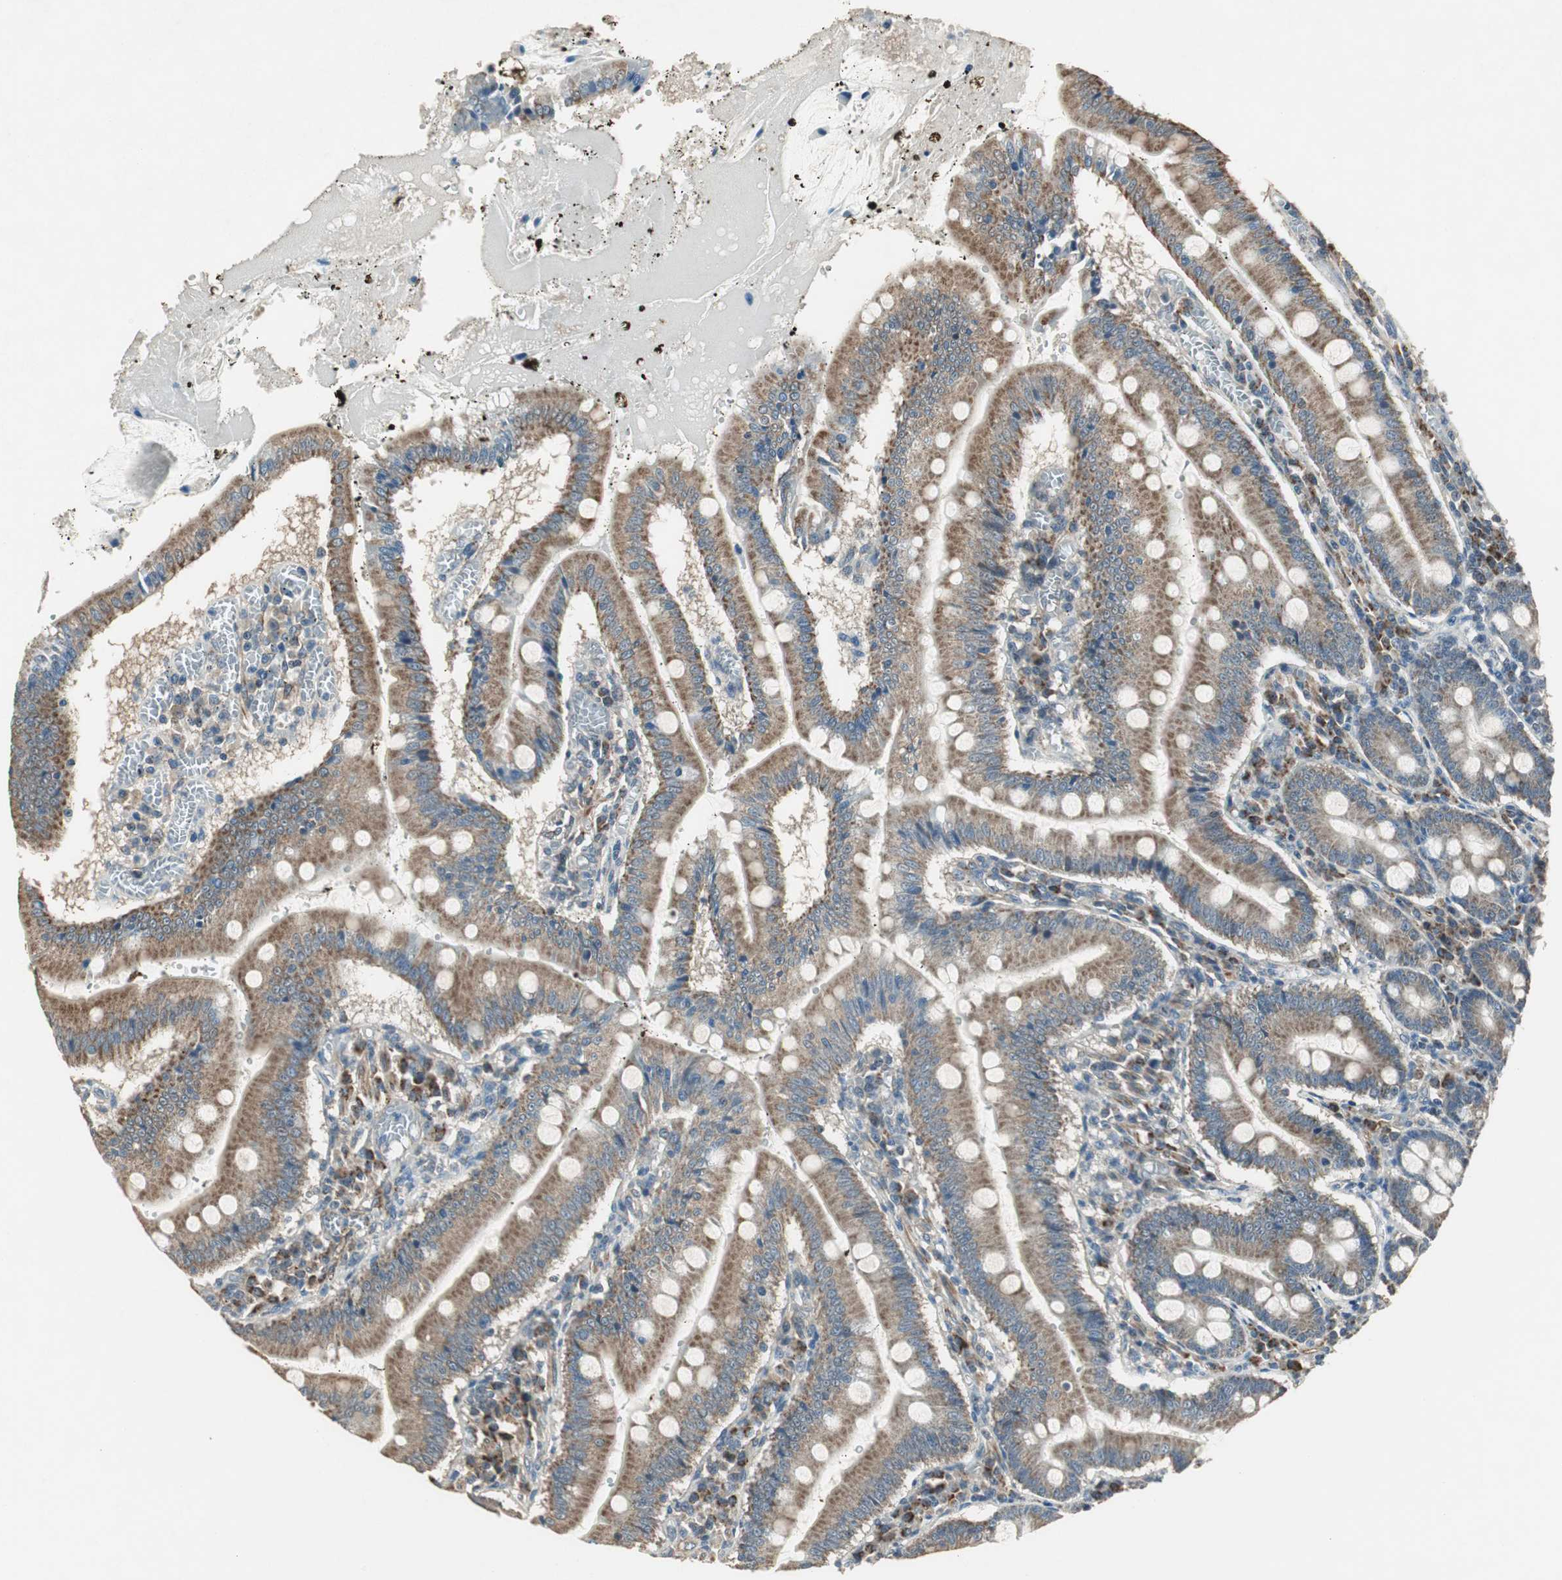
{"staining": {"intensity": "moderate", "quantity": ">75%", "location": "cytoplasmic/membranous"}, "tissue": "small intestine", "cell_type": "Glandular cells", "image_type": "normal", "snomed": [{"axis": "morphology", "description": "Normal tissue, NOS"}, {"axis": "topography", "description": "Small intestine"}], "caption": "Immunohistochemical staining of normal small intestine shows medium levels of moderate cytoplasmic/membranous staining in approximately >75% of glandular cells.", "gene": "MSTO1", "patient": {"sex": "male", "age": 71}}